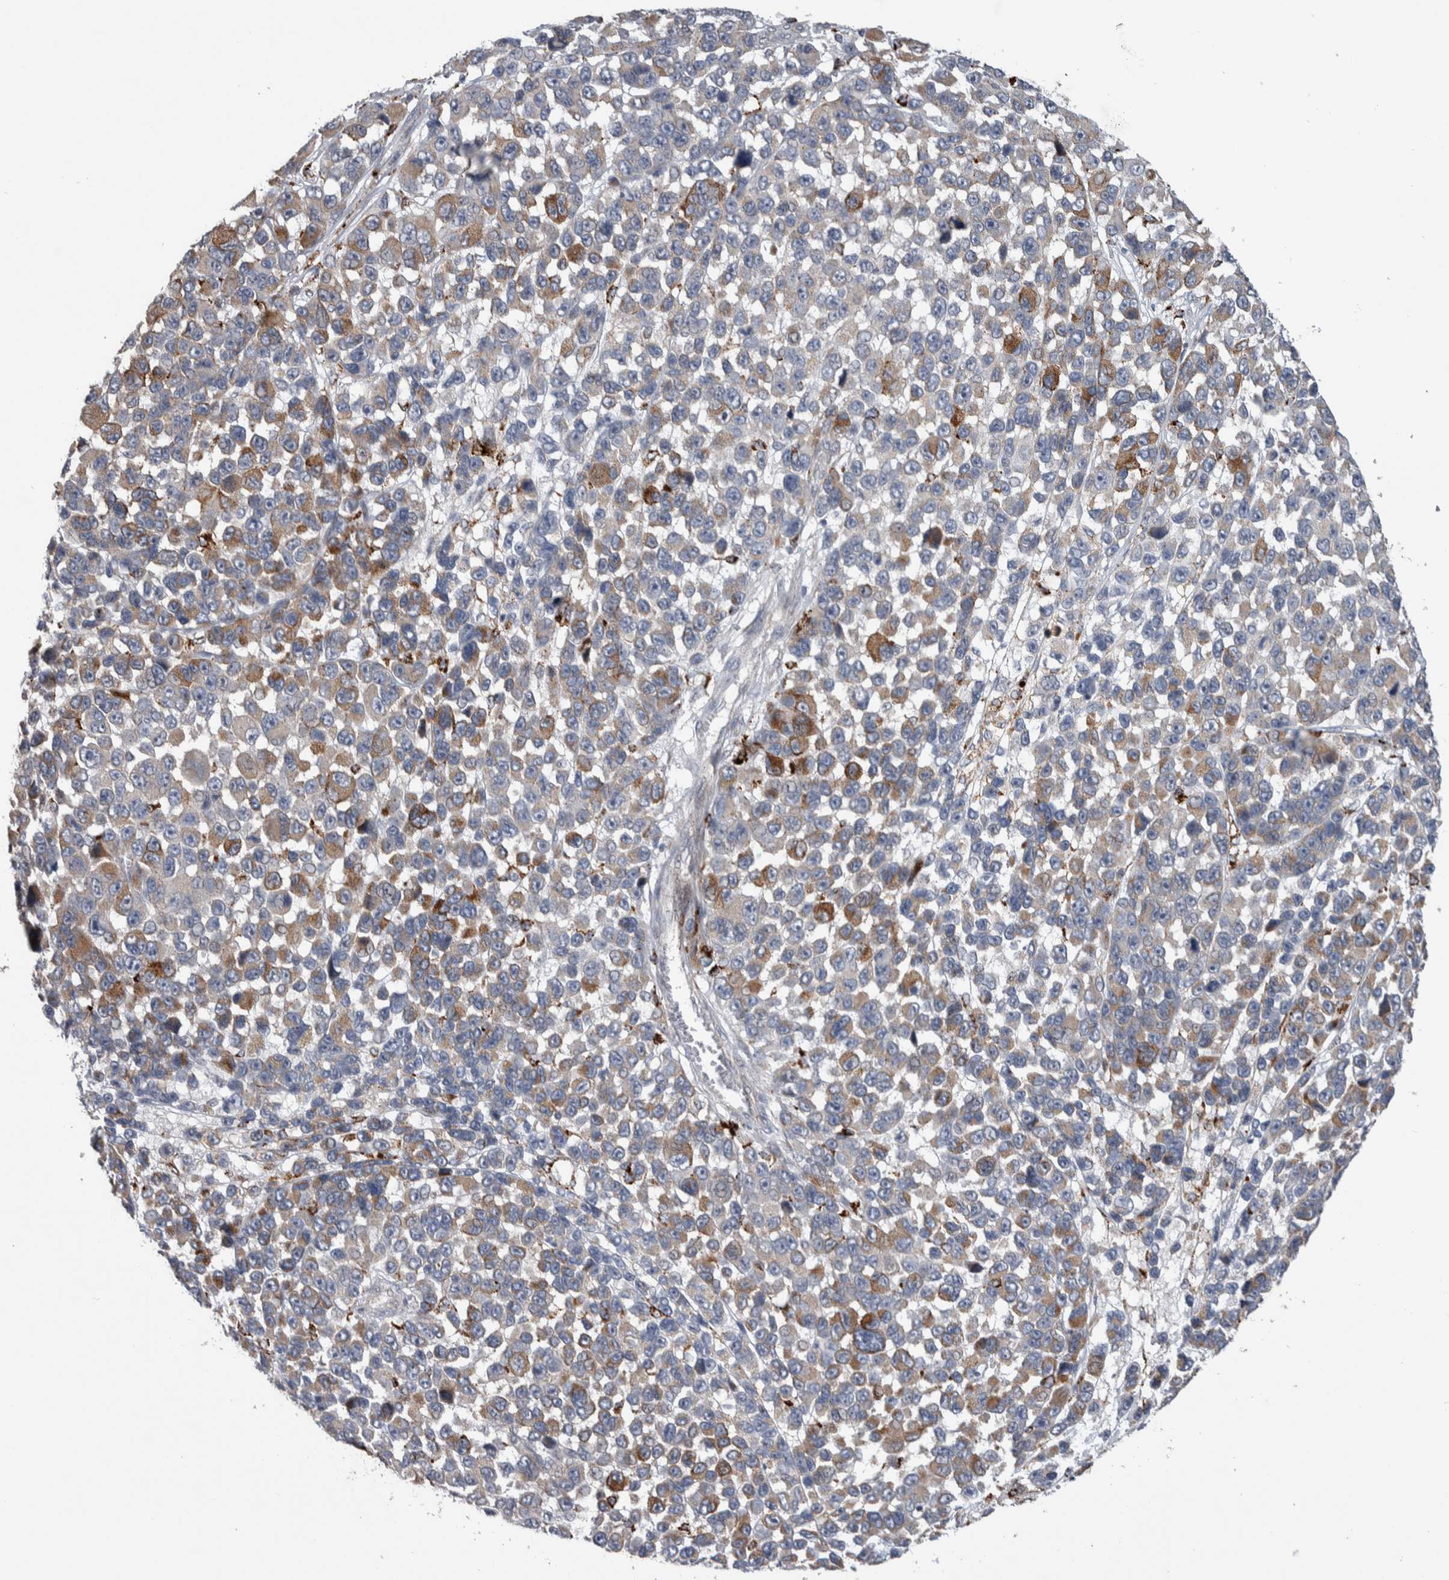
{"staining": {"intensity": "moderate", "quantity": "<25%", "location": "cytoplasmic/membranous"}, "tissue": "melanoma", "cell_type": "Tumor cells", "image_type": "cancer", "snomed": [{"axis": "morphology", "description": "Malignant melanoma, NOS"}, {"axis": "topography", "description": "Skin"}], "caption": "Protein expression analysis of human malignant melanoma reveals moderate cytoplasmic/membranous staining in approximately <25% of tumor cells.", "gene": "FAM83G", "patient": {"sex": "male", "age": 53}}